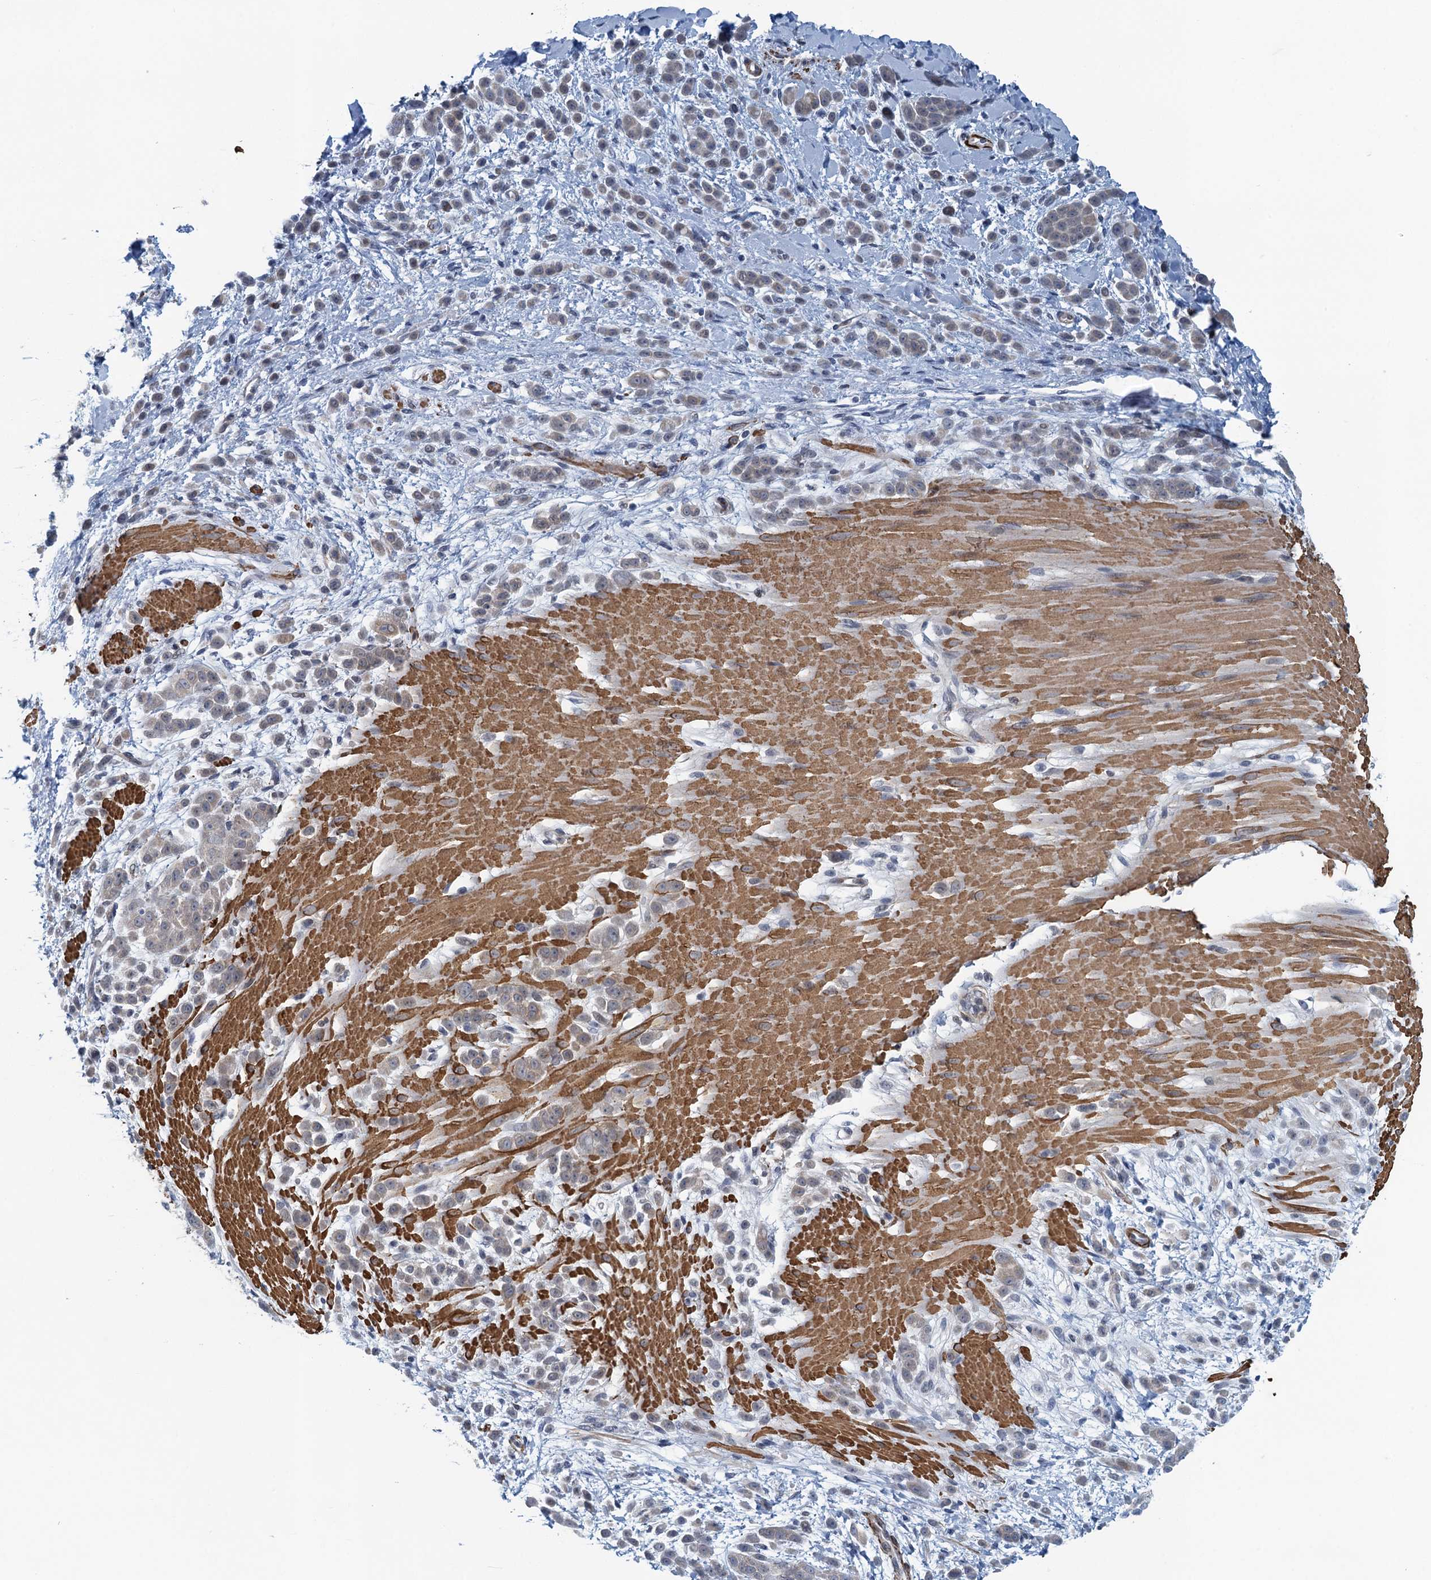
{"staining": {"intensity": "negative", "quantity": "none", "location": "none"}, "tissue": "pancreatic cancer", "cell_type": "Tumor cells", "image_type": "cancer", "snomed": [{"axis": "morphology", "description": "Normal tissue, NOS"}, {"axis": "morphology", "description": "Adenocarcinoma, NOS"}, {"axis": "topography", "description": "Pancreas"}], "caption": "Histopathology image shows no significant protein staining in tumor cells of pancreatic cancer.", "gene": "ALG2", "patient": {"sex": "female", "age": 64}}